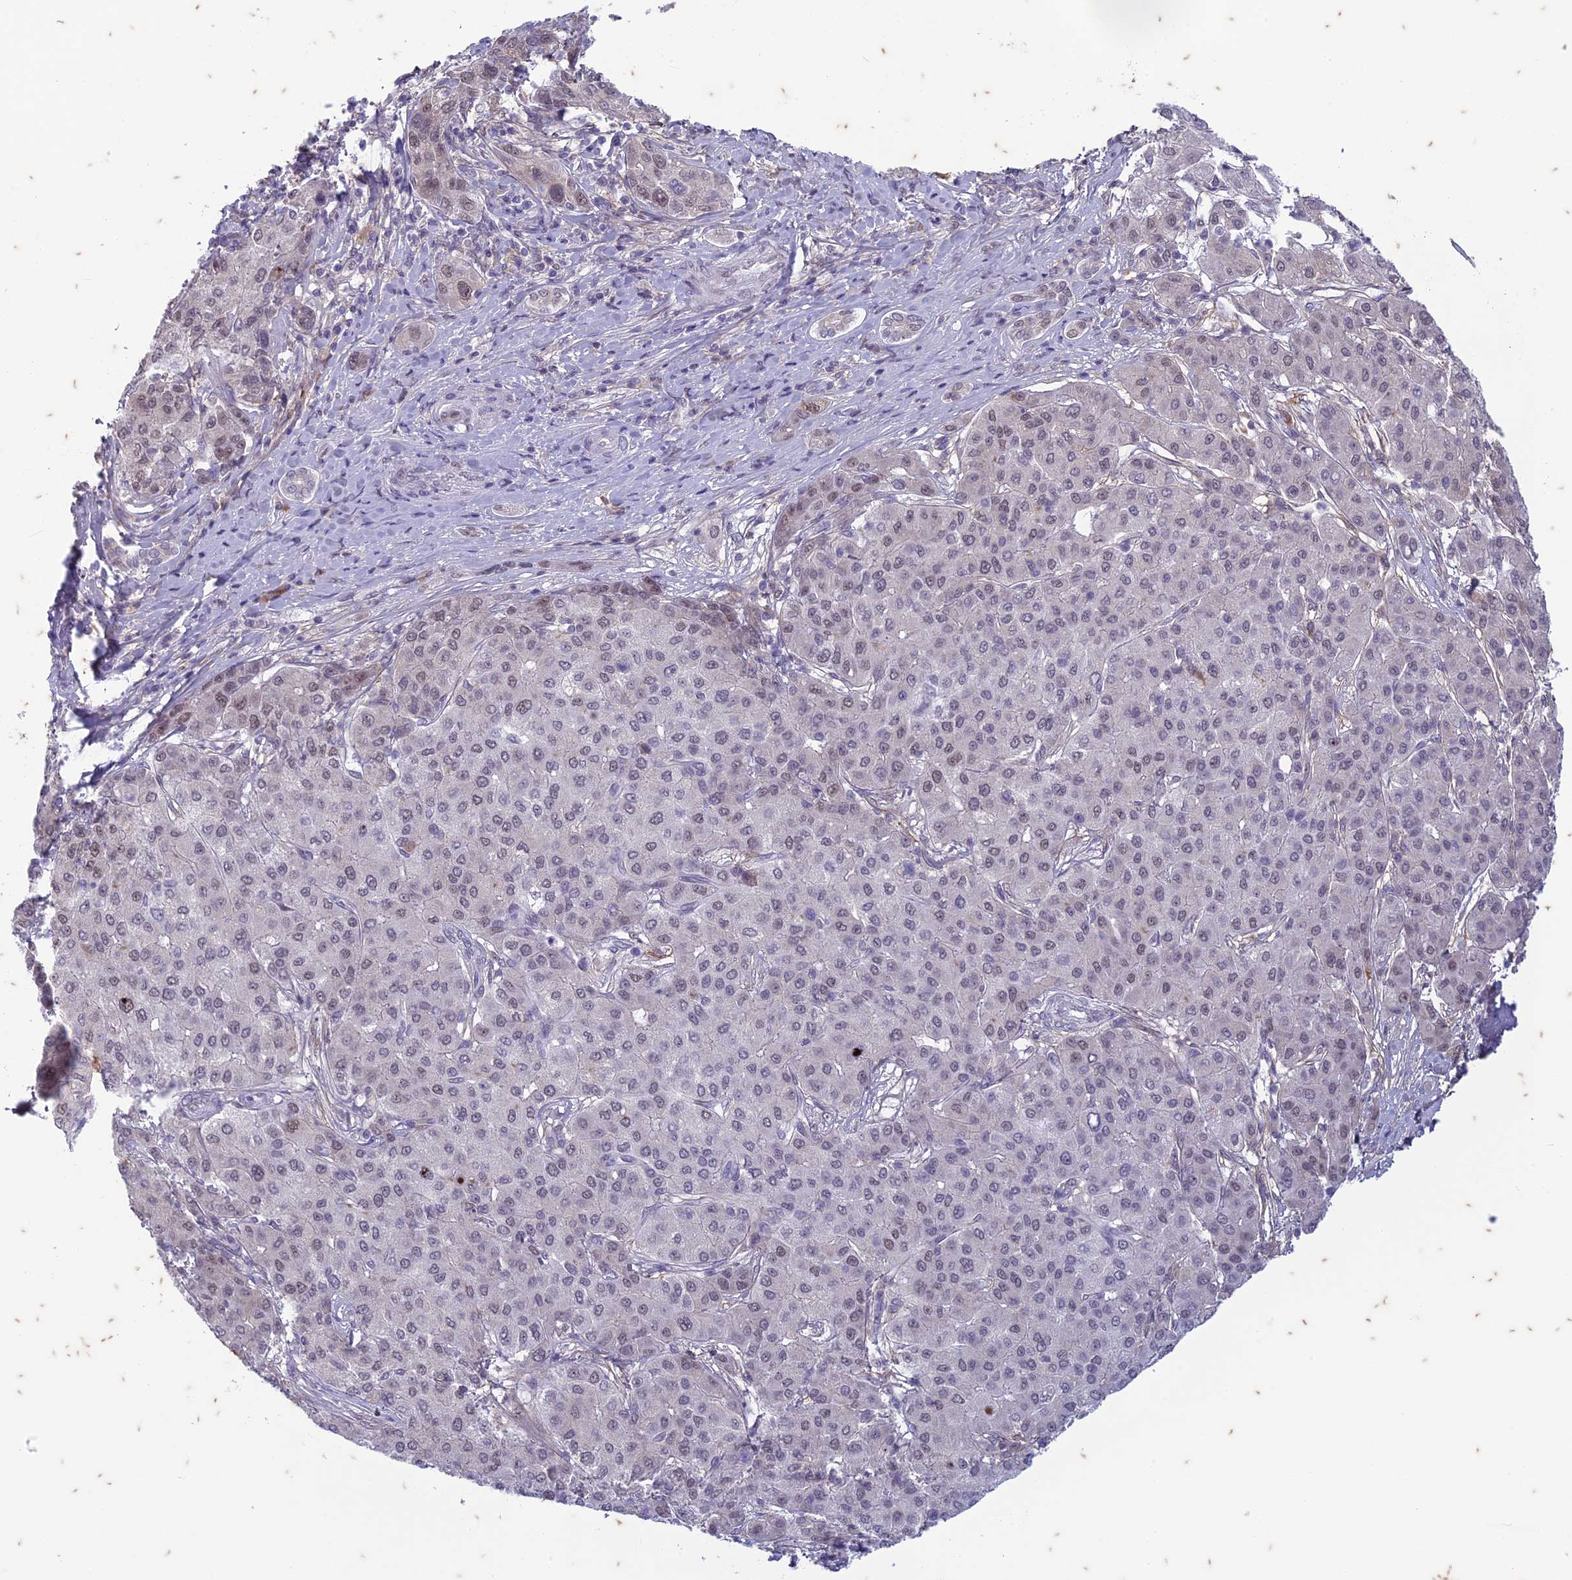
{"staining": {"intensity": "weak", "quantity": "<25%", "location": "nuclear"}, "tissue": "liver cancer", "cell_type": "Tumor cells", "image_type": "cancer", "snomed": [{"axis": "morphology", "description": "Carcinoma, Hepatocellular, NOS"}, {"axis": "topography", "description": "Liver"}], "caption": "Liver cancer (hepatocellular carcinoma) was stained to show a protein in brown. There is no significant positivity in tumor cells.", "gene": "PABPN1L", "patient": {"sex": "male", "age": 65}}